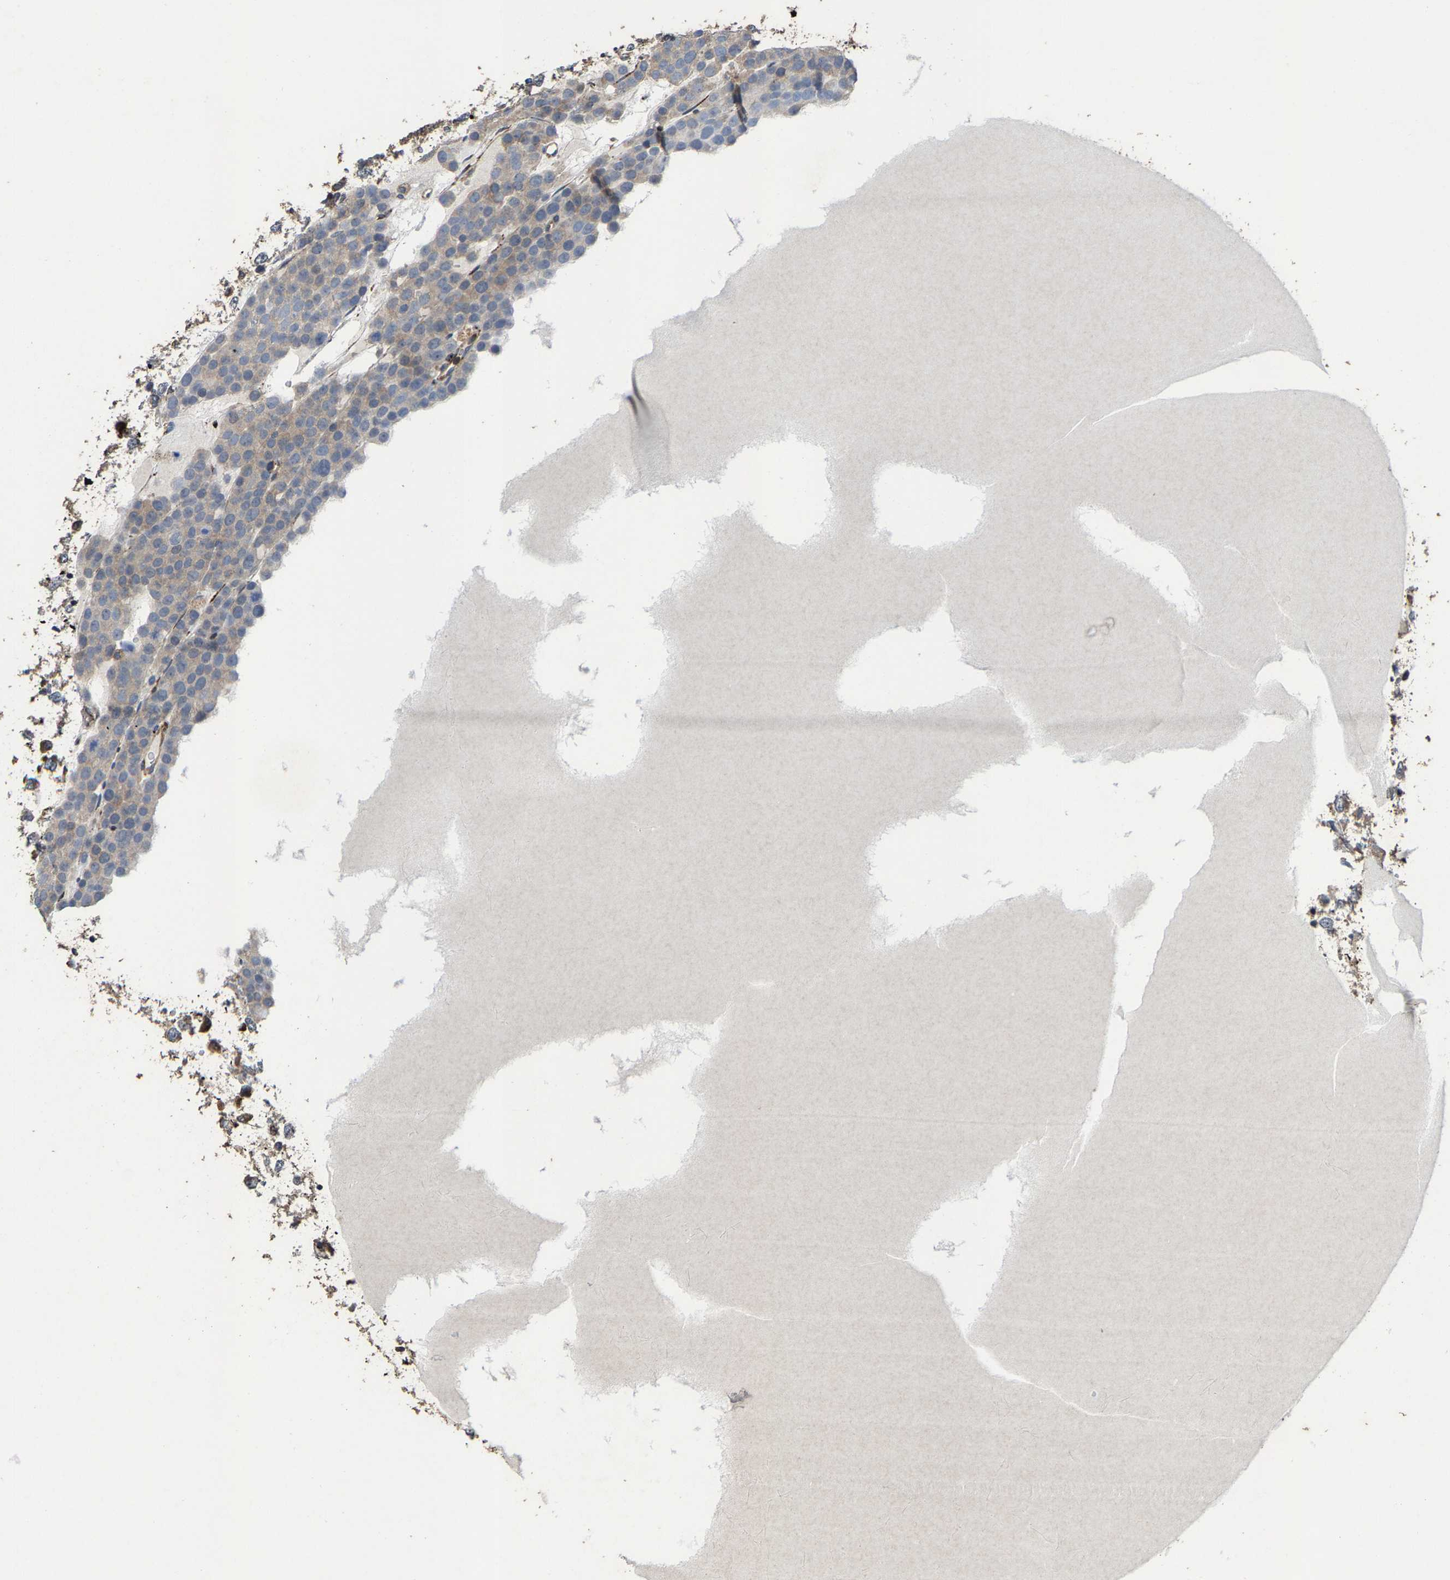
{"staining": {"intensity": "weak", "quantity": "<25%", "location": "cytoplasmic/membranous"}, "tissue": "testis cancer", "cell_type": "Tumor cells", "image_type": "cancer", "snomed": [{"axis": "morphology", "description": "Seminoma, NOS"}, {"axis": "topography", "description": "Testis"}], "caption": "High magnification brightfield microscopy of testis cancer (seminoma) stained with DAB (brown) and counterstained with hematoxylin (blue): tumor cells show no significant positivity.", "gene": "FGD3", "patient": {"sex": "male", "age": 71}}